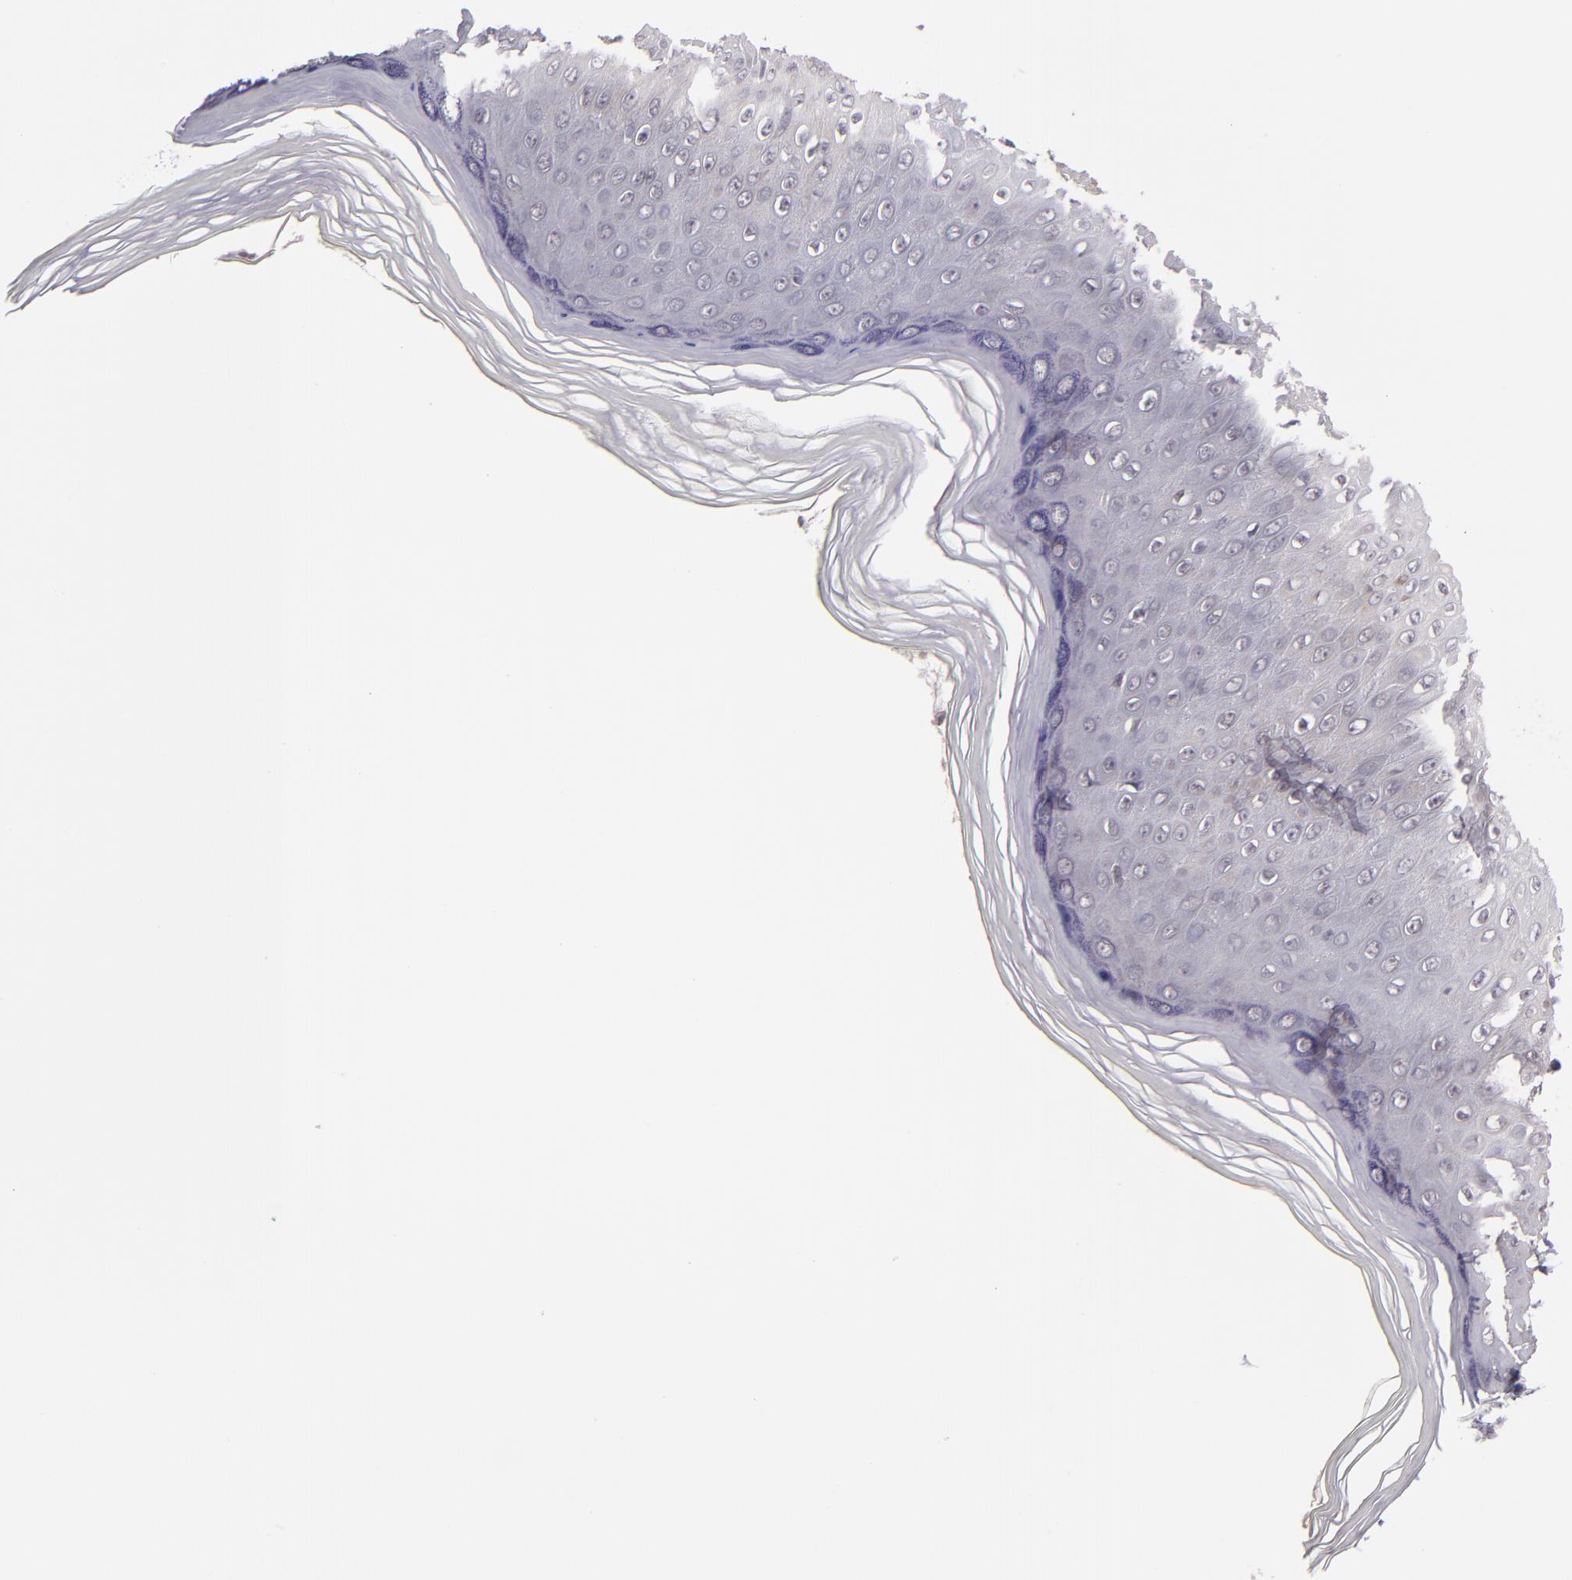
{"staining": {"intensity": "strong", "quantity": "25%-75%", "location": "nuclear"}, "tissue": "skin", "cell_type": "Epidermal cells", "image_type": "normal", "snomed": [{"axis": "morphology", "description": "Normal tissue, NOS"}, {"axis": "morphology", "description": "Inflammation, NOS"}, {"axis": "topography", "description": "Soft tissue"}, {"axis": "topography", "description": "Anal"}], "caption": "Protein positivity by immunohistochemistry exhibits strong nuclear positivity in about 25%-75% of epidermal cells in unremarkable skin.", "gene": "CDC7", "patient": {"sex": "female", "age": 15}}